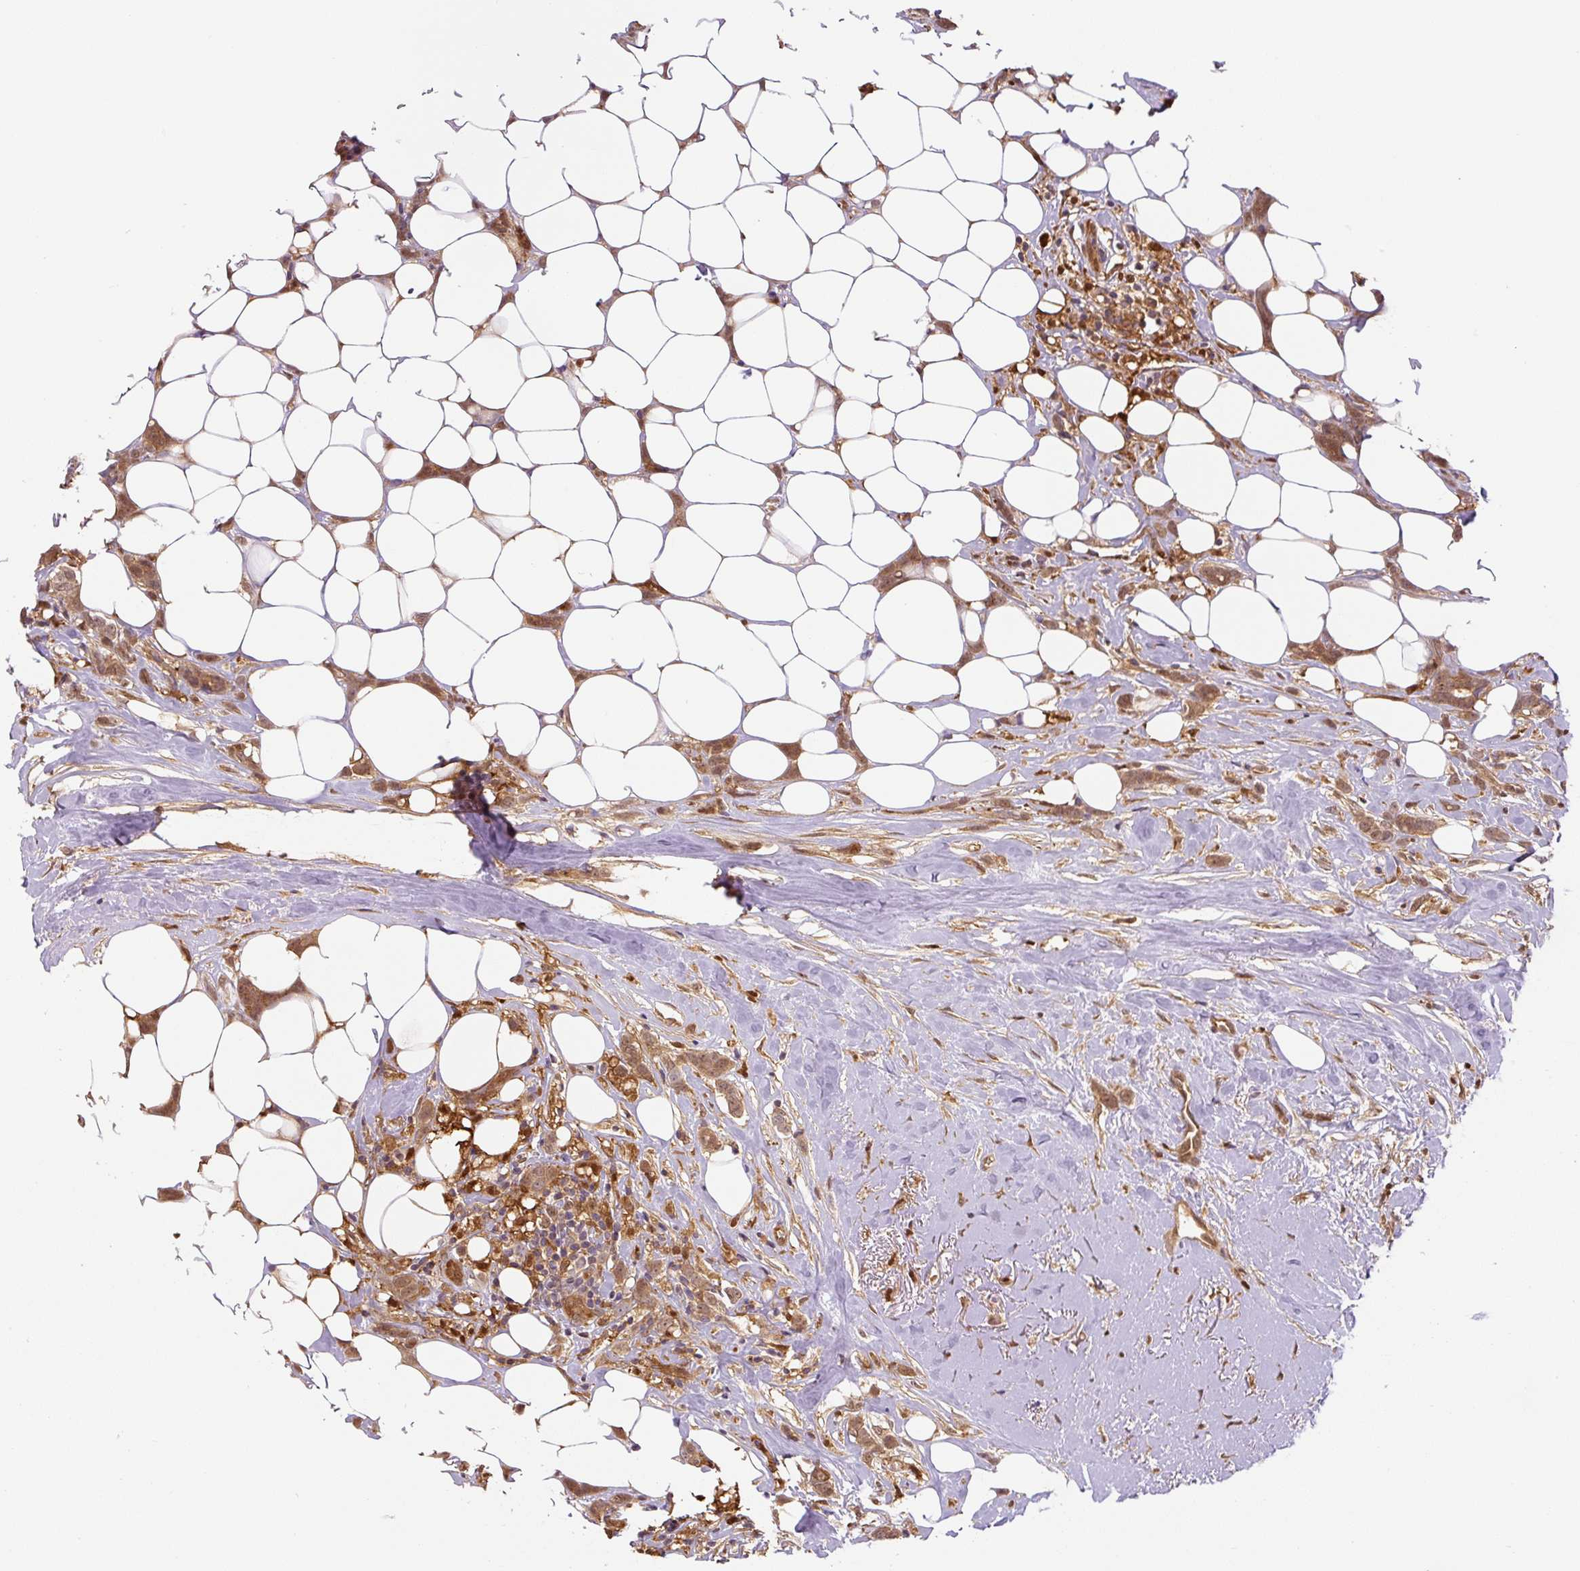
{"staining": {"intensity": "moderate", "quantity": ">75%", "location": "cytoplasmic/membranous"}, "tissue": "breast cancer", "cell_type": "Tumor cells", "image_type": "cancer", "snomed": [{"axis": "morphology", "description": "Duct carcinoma"}, {"axis": "topography", "description": "Breast"}], "caption": "IHC staining of breast cancer, which shows medium levels of moderate cytoplasmic/membranous expression in approximately >75% of tumor cells indicating moderate cytoplasmic/membranous protein positivity. The staining was performed using DAB (3,3'-diaminobenzidine) (brown) for protein detection and nuclei were counterstained in hematoxylin (blue).", "gene": "ZSWIM7", "patient": {"sex": "female", "age": 80}}